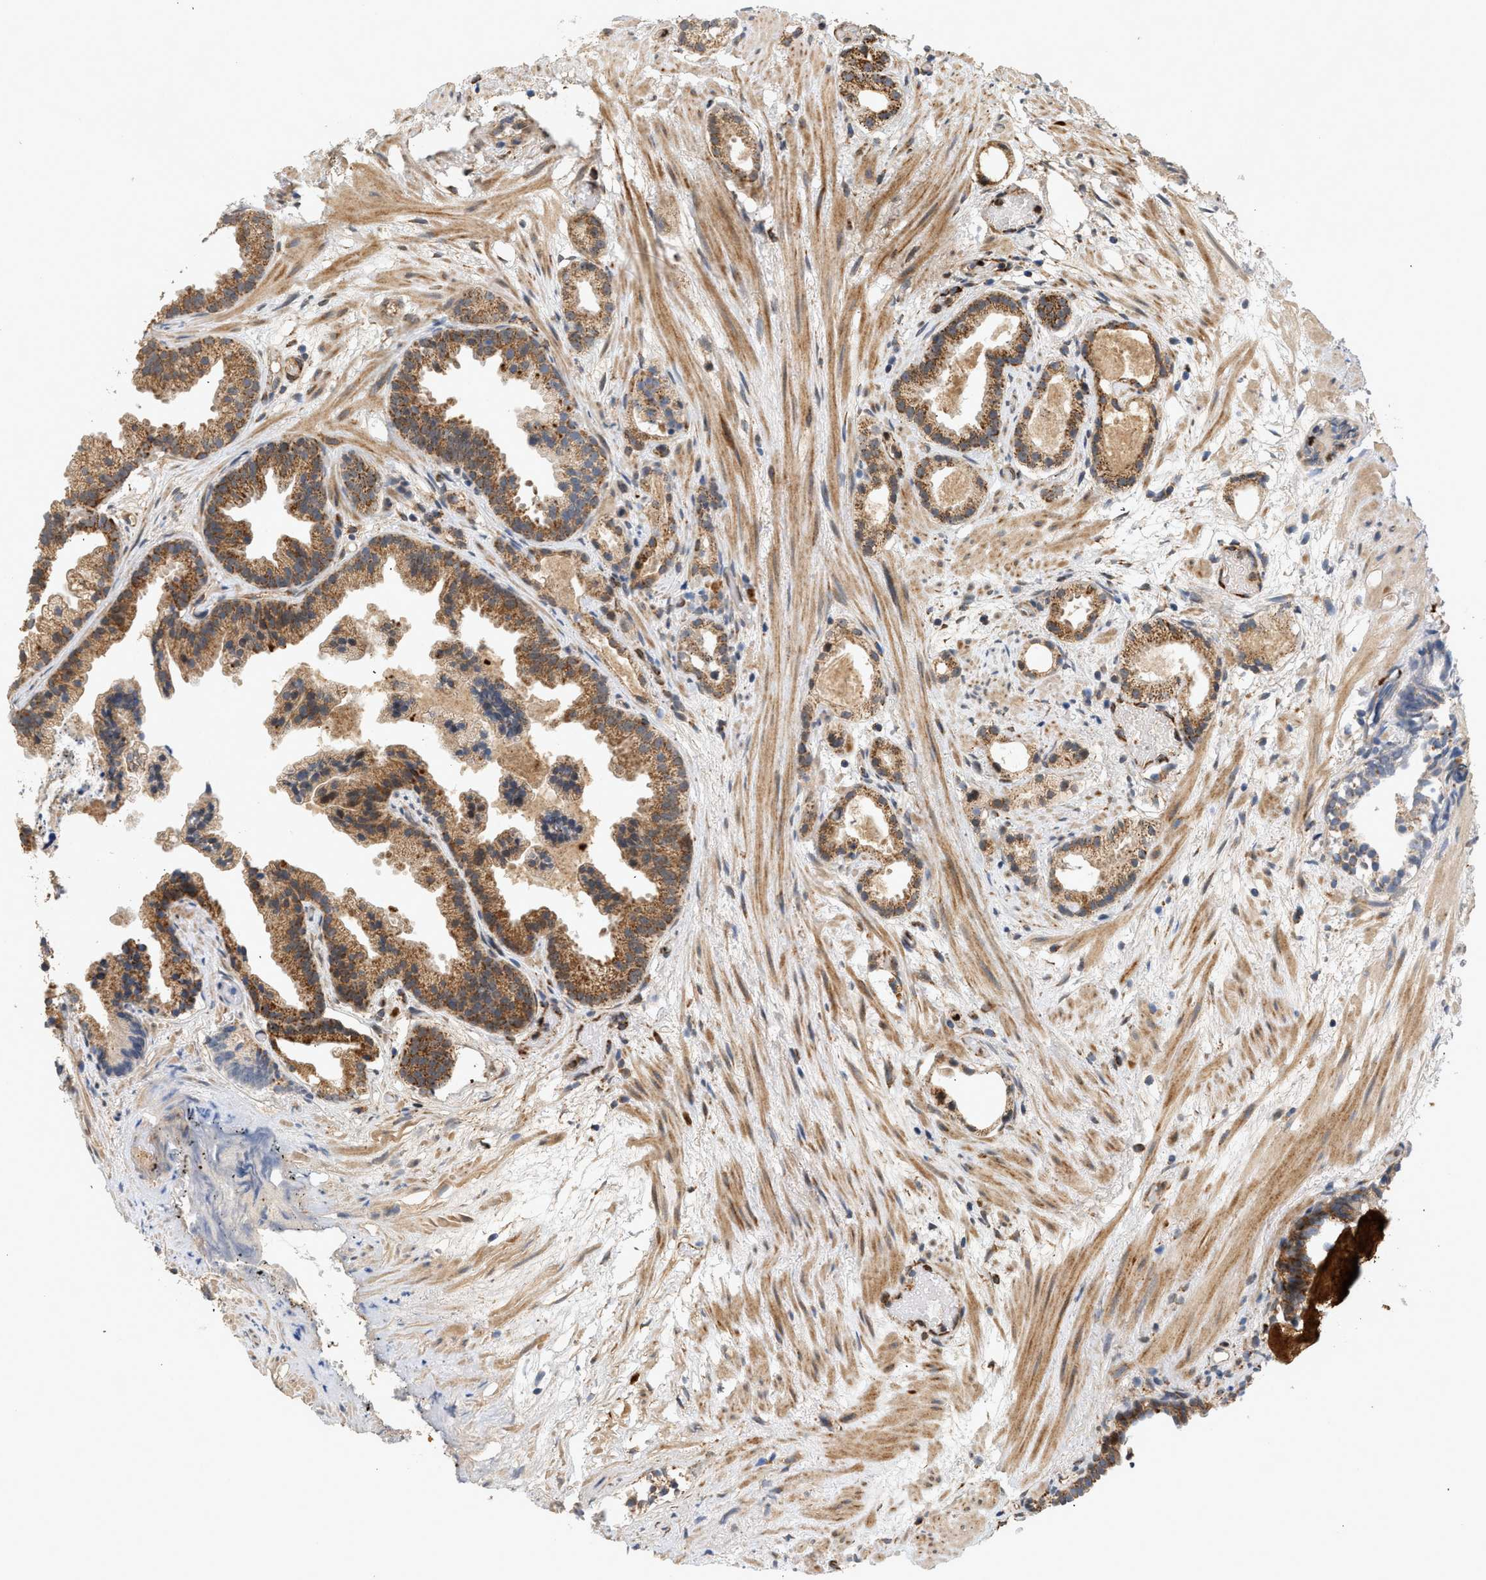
{"staining": {"intensity": "moderate", "quantity": ">75%", "location": "cytoplasmic/membranous"}, "tissue": "prostate cancer", "cell_type": "Tumor cells", "image_type": "cancer", "snomed": [{"axis": "morphology", "description": "Adenocarcinoma, Low grade"}, {"axis": "topography", "description": "Prostate"}], "caption": "This micrograph reveals adenocarcinoma (low-grade) (prostate) stained with IHC to label a protein in brown. The cytoplasmic/membranous of tumor cells show moderate positivity for the protein. Nuclei are counter-stained blue.", "gene": "MCU", "patient": {"sex": "male", "age": 89}}